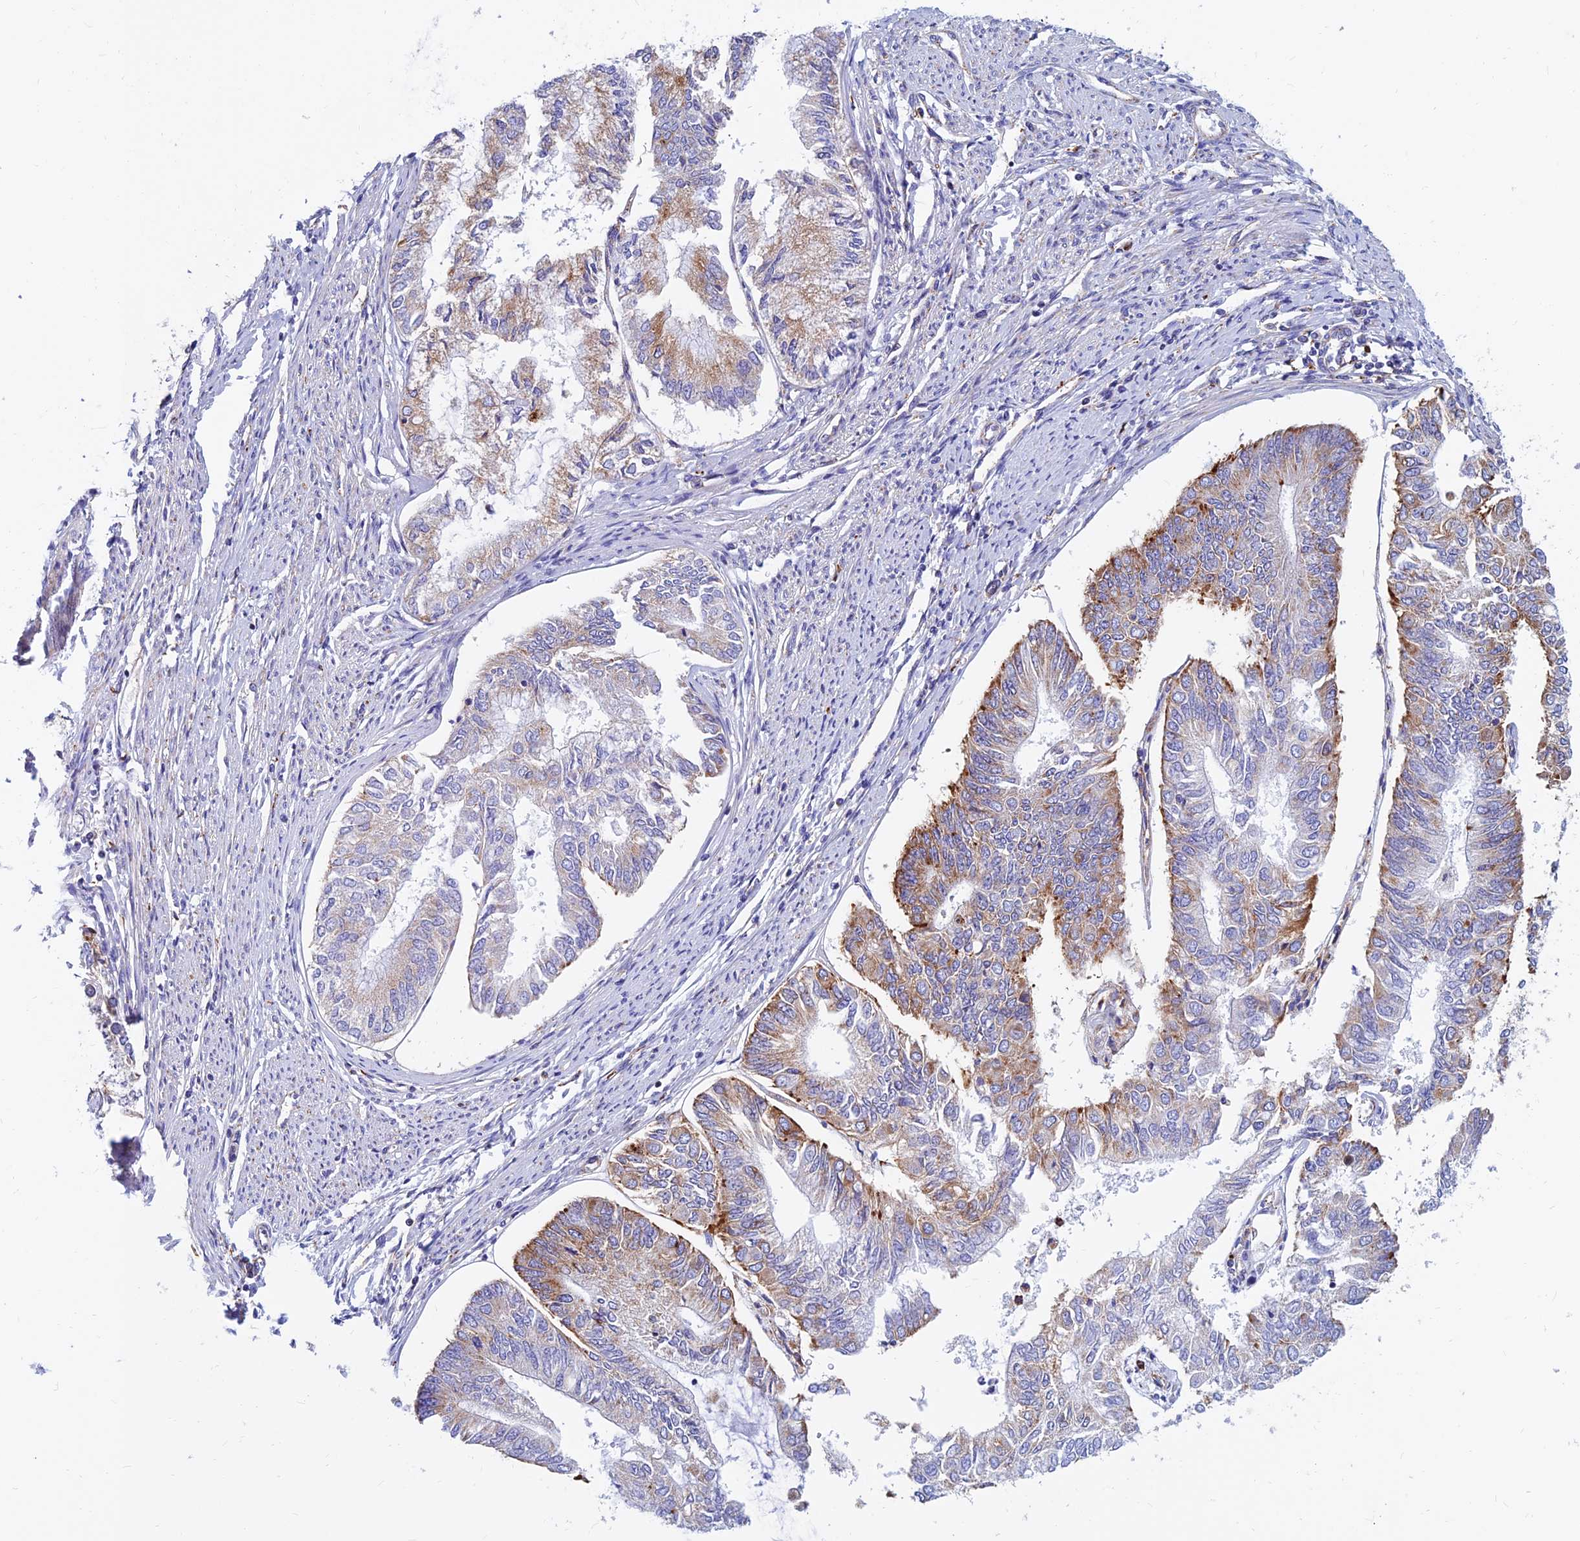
{"staining": {"intensity": "moderate", "quantity": "25%-75%", "location": "cytoplasmic/membranous"}, "tissue": "endometrial cancer", "cell_type": "Tumor cells", "image_type": "cancer", "snomed": [{"axis": "morphology", "description": "Adenocarcinoma, NOS"}, {"axis": "topography", "description": "Endometrium"}], "caption": "Adenocarcinoma (endometrial) stained with a brown dye shows moderate cytoplasmic/membranous positive expression in about 25%-75% of tumor cells.", "gene": "SPNS1", "patient": {"sex": "female", "age": 68}}